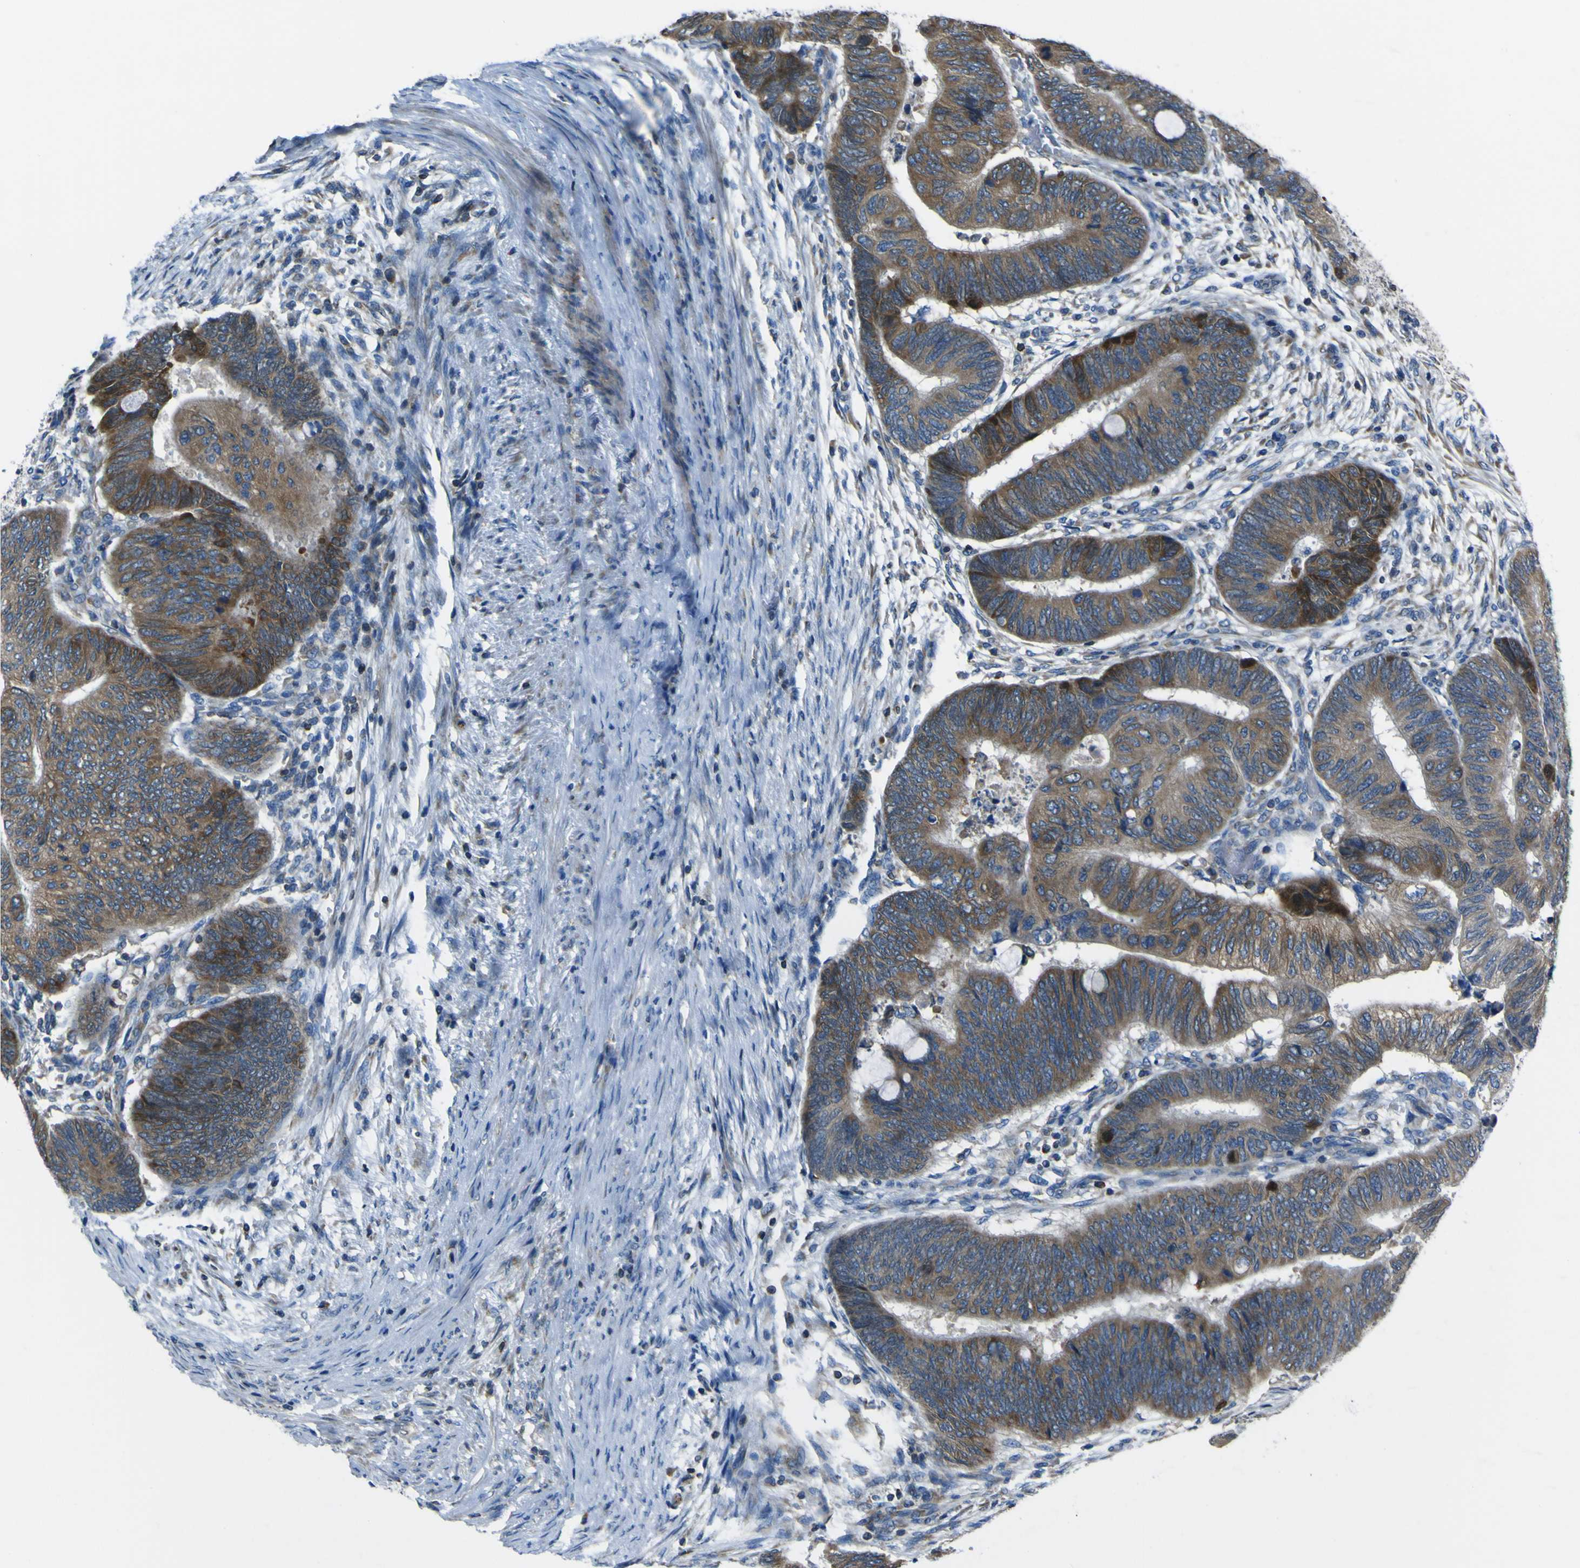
{"staining": {"intensity": "strong", "quantity": ">75%", "location": "cytoplasmic/membranous"}, "tissue": "colorectal cancer", "cell_type": "Tumor cells", "image_type": "cancer", "snomed": [{"axis": "morphology", "description": "Normal tissue, NOS"}, {"axis": "morphology", "description": "Adenocarcinoma, NOS"}, {"axis": "topography", "description": "Rectum"}, {"axis": "topography", "description": "Peripheral nerve tissue"}], "caption": "Immunohistochemistry (IHC) of colorectal cancer (adenocarcinoma) exhibits high levels of strong cytoplasmic/membranous positivity in approximately >75% of tumor cells.", "gene": "STIM1", "patient": {"sex": "male", "age": 92}}